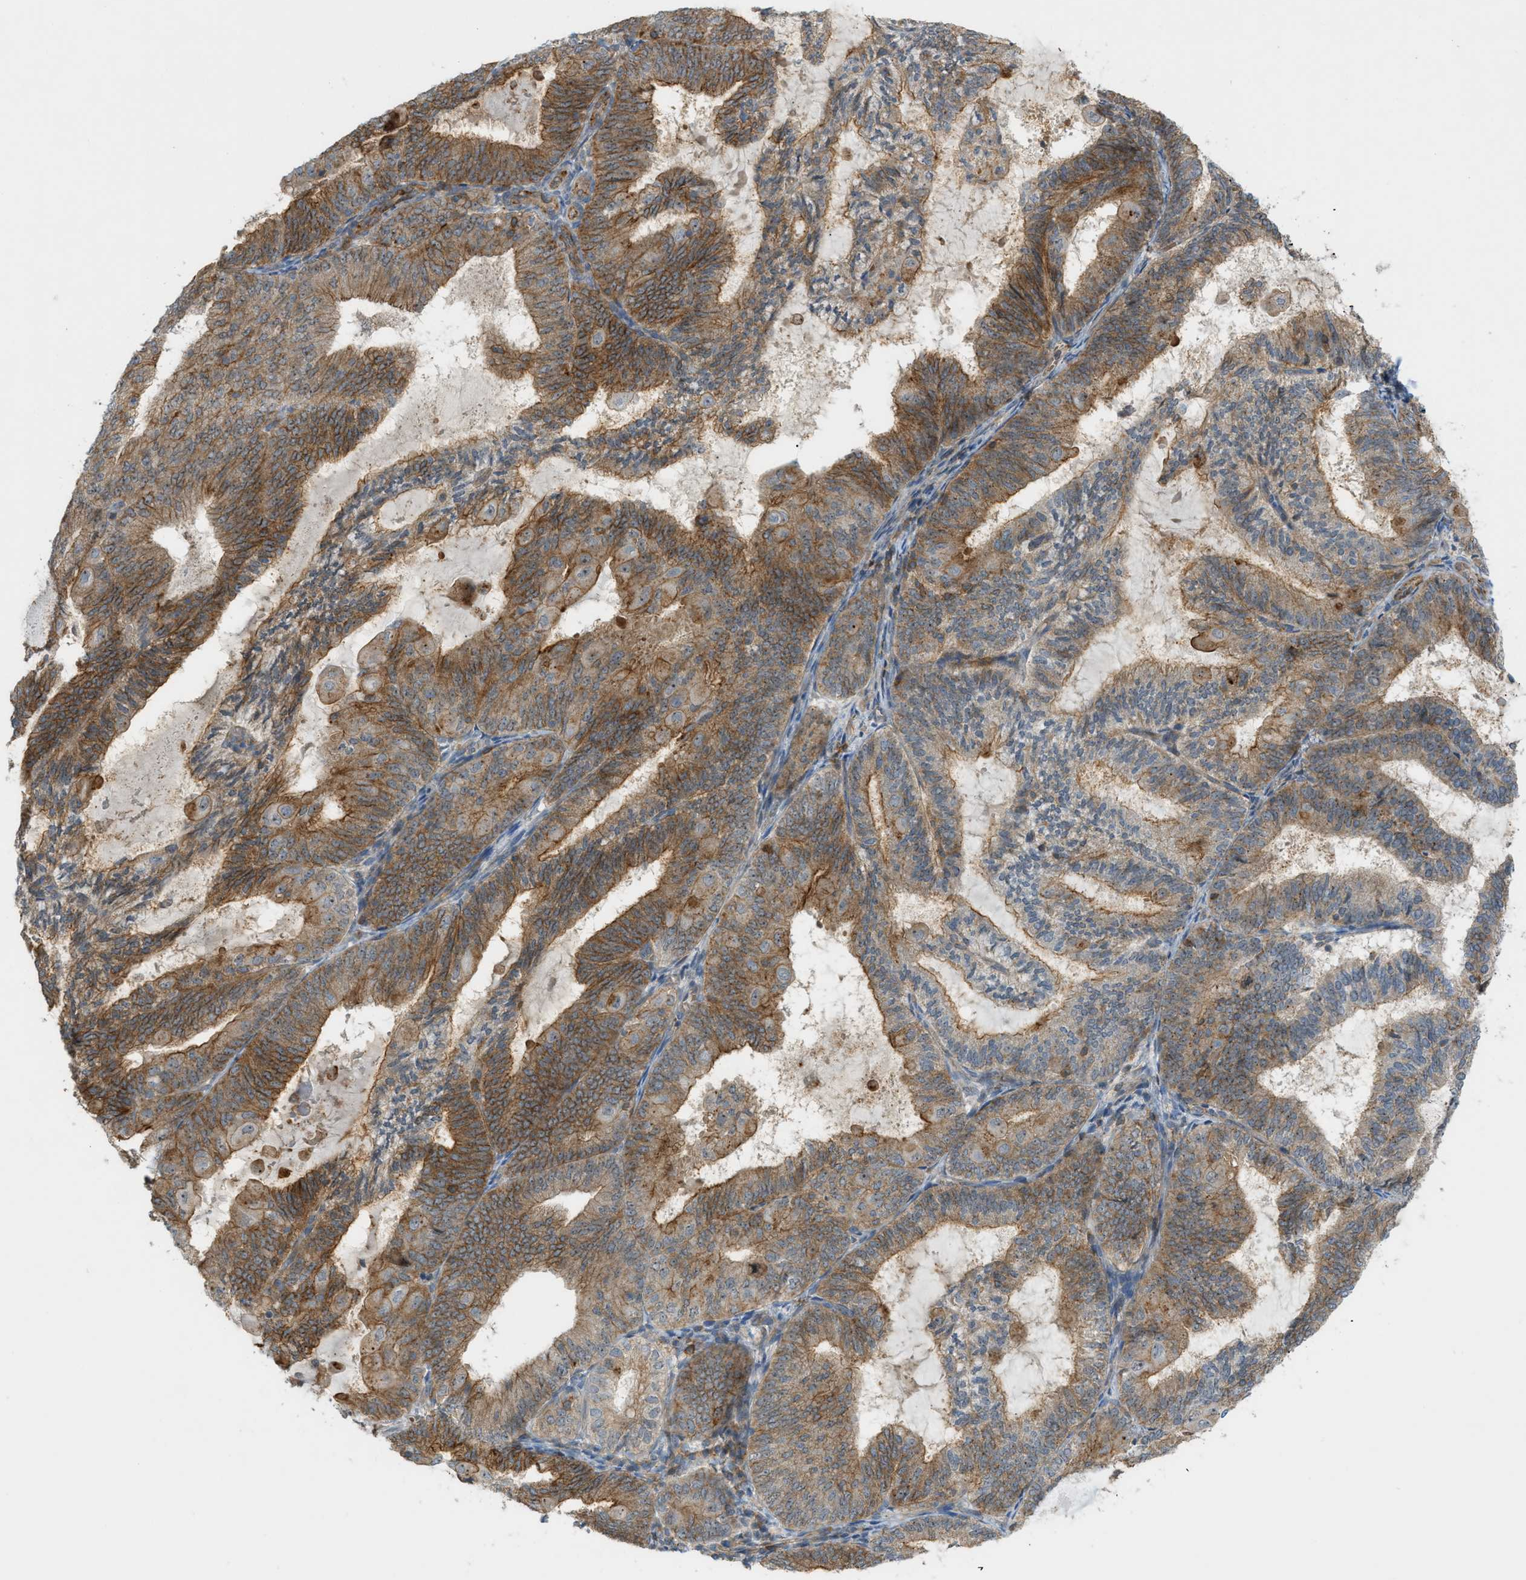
{"staining": {"intensity": "strong", "quantity": ">75%", "location": "cytoplasmic/membranous"}, "tissue": "endometrial cancer", "cell_type": "Tumor cells", "image_type": "cancer", "snomed": [{"axis": "morphology", "description": "Adenocarcinoma, NOS"}, {"axis": "topography", "description": "Endometrium"}], "caption": "Adenocarcinoma (endometrial) was stained to show a protein in brown. There is high levels of strong cytoplasmic/membranous expression in approximately >75% of tumor cells.", "gene": "GRK6", "patient": {"sex": "female", "age": 81}}